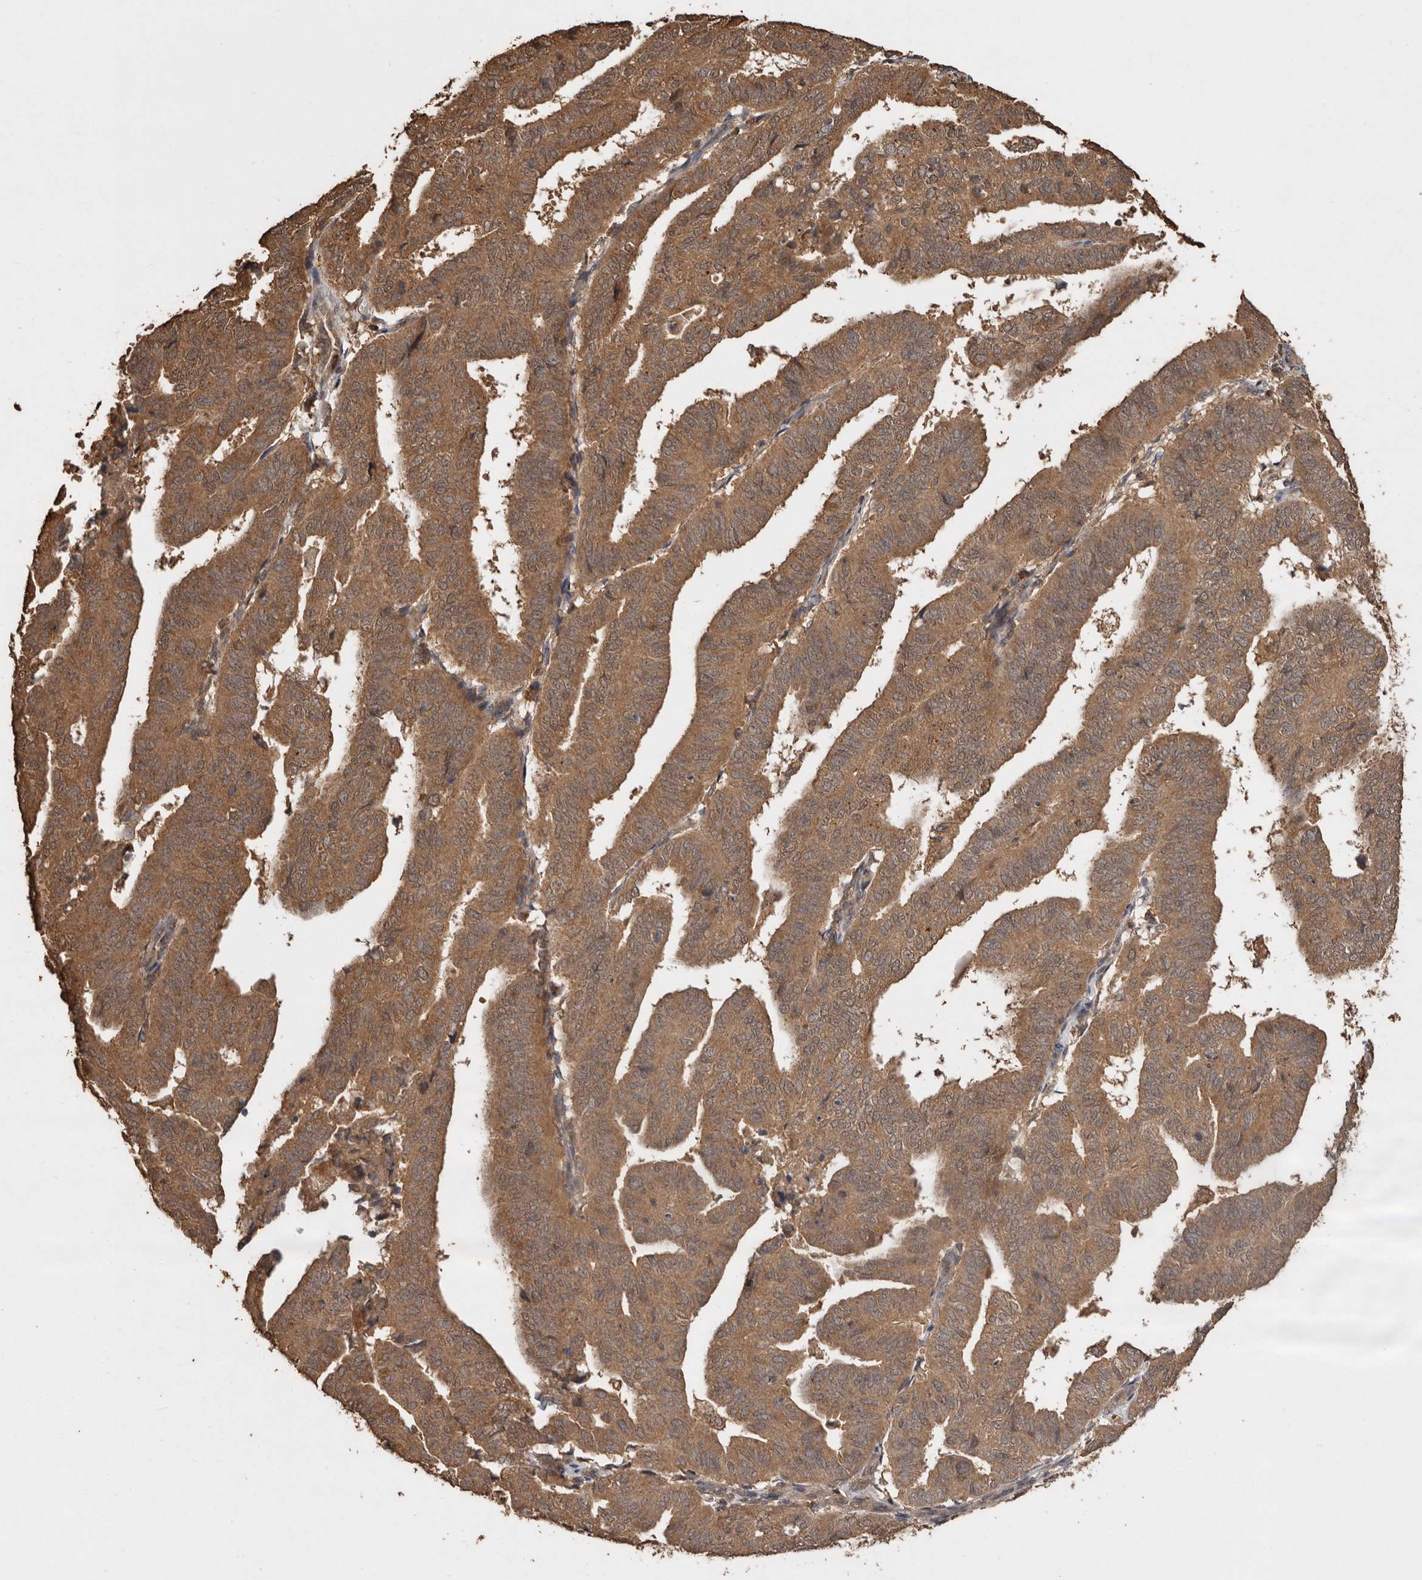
{"staining": {"intensity": "moderate", "quantity": ">75%", "location": "cytoplasmic/membranous"}, "tissue": "endometrial cancer", "cell_type": "Tumor cells", "image_type": "cancer", "snomed": [{"axis": "morphology", "description": "Adenocarcinoma, NOS"}, {"axis": "topography", "description": "Uterus"}], "caption": "Endometrial cancer stained for a protein demonstrates moderate cytoplasmic/membranous positivity in tumor cells. (brown staining indicates protein expression, while blue staining denotes nuclei).", "gene": "RWDD1", "patient": {"sex": "female", "age": 77}}